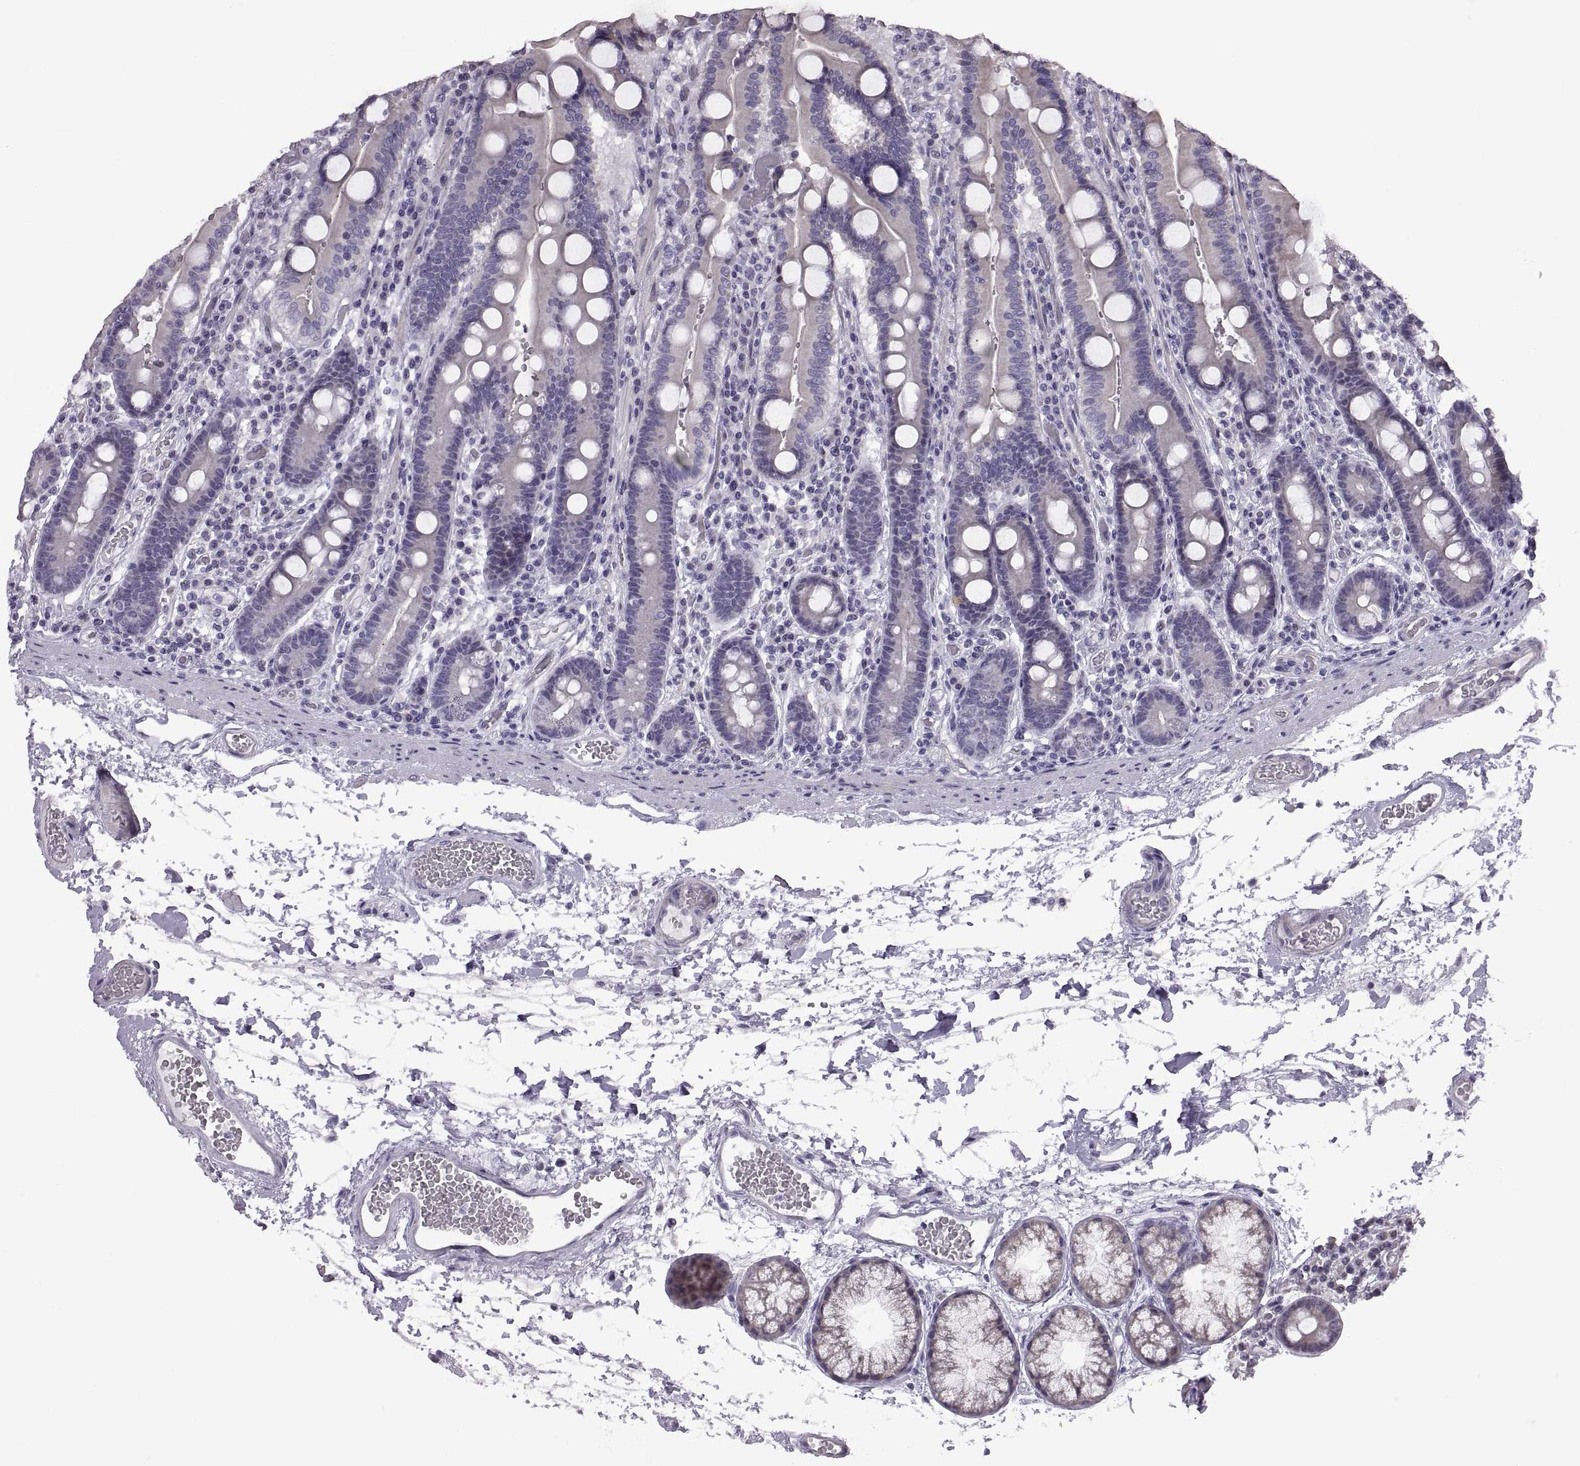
{"staining": {"intensity": "negative", "quantity": "none", "location": "none"}, "tissue": "duodenum", "cell_type": "Glandular cells", "image_type": "normal", "snomed": [{"axis": "morphology", "description": "Normal tissue, NOS"}, {"axis": "topography", "description": "Duodenum"}], "caption": "The photomicrograph exhibits no staining of glandular cells in benign duodenum.", "gene": "FAM170A", "patient": {"sex": "female", "age": 62}}